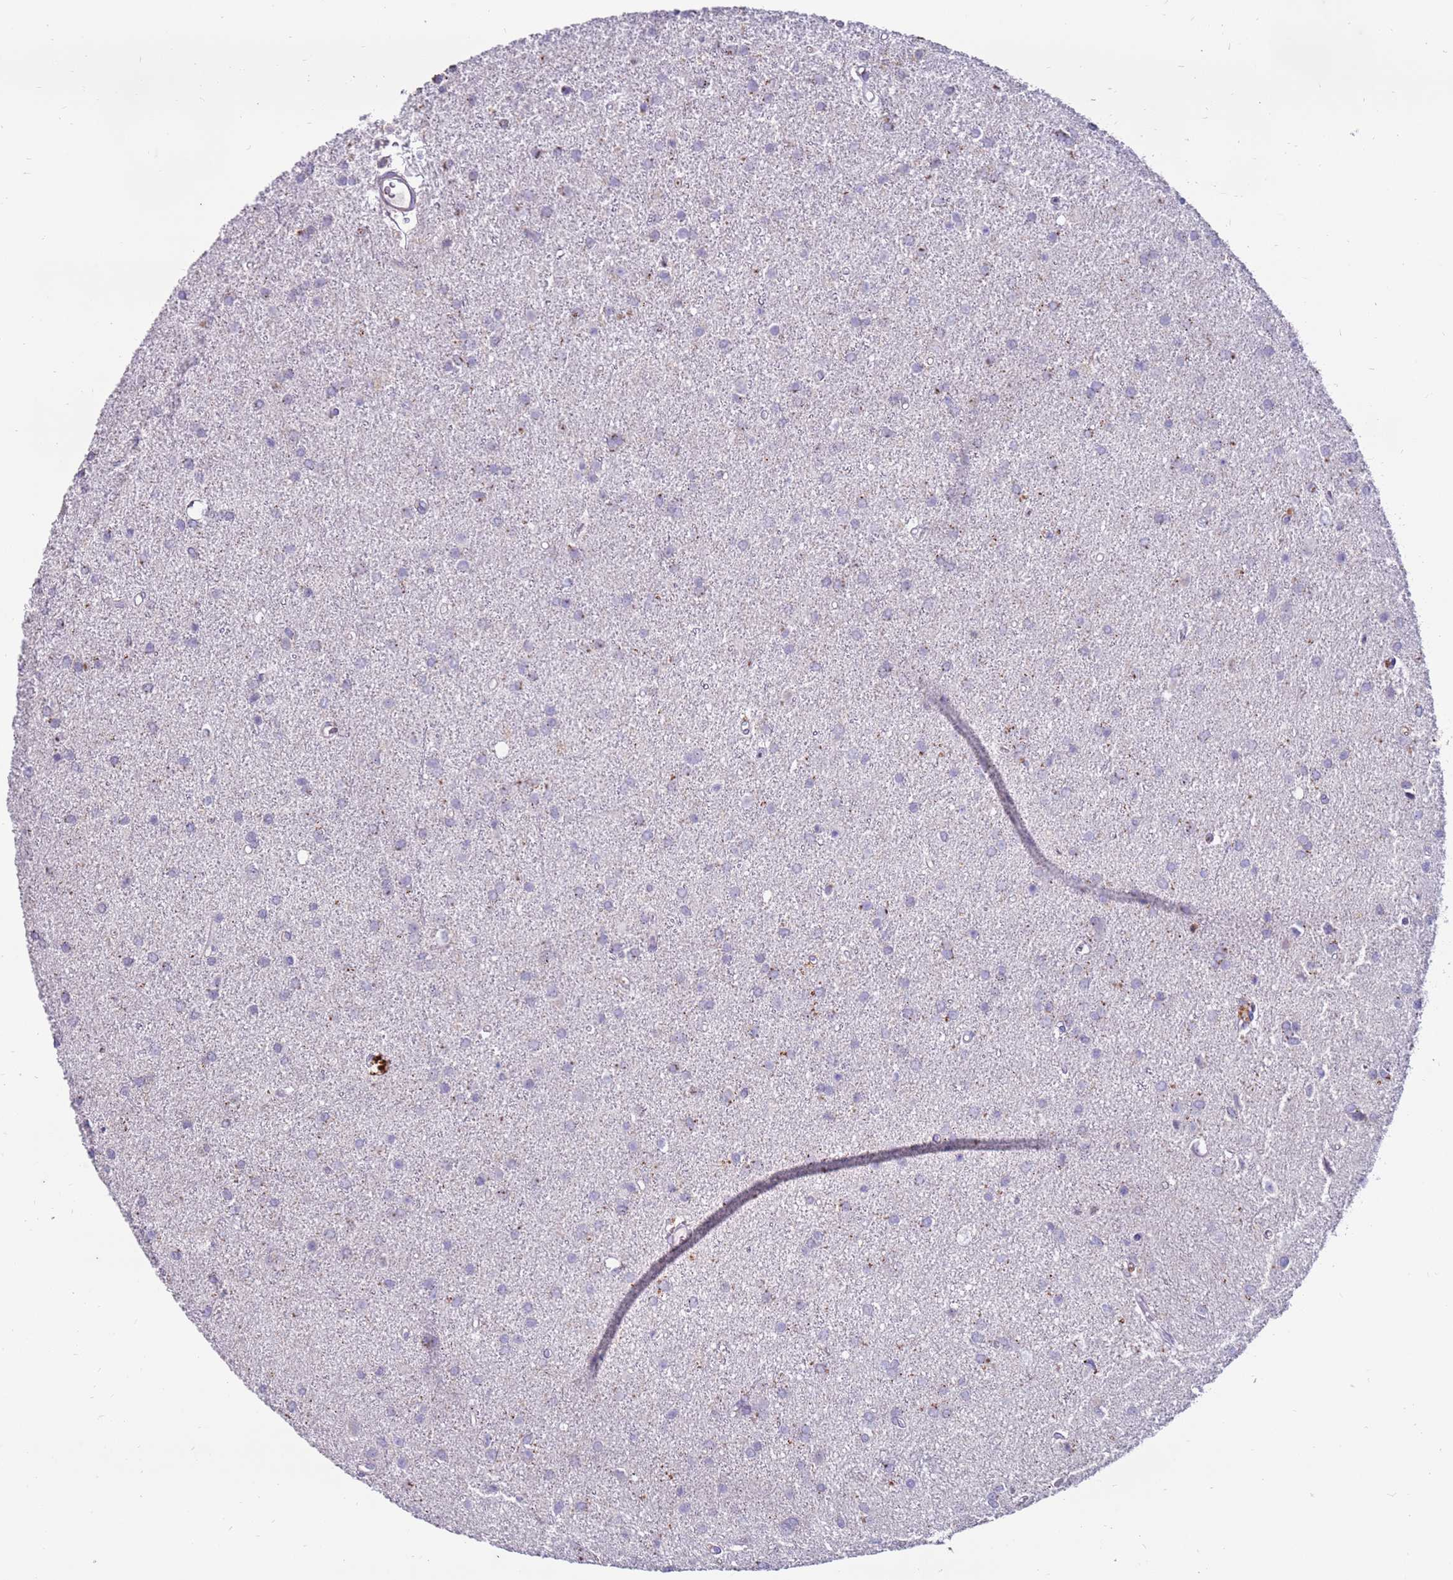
{"staining": {"intensity": "negative", "quantity": "none", "location": "none"}, "tissue": "glioma", "cell_type": "Tumor cells", "image_type": "cancer", "snomed": [{"axis": "morphology", "description": "Glioma, malignant, High grade"}, {"axis": "topography", "description": "Brain"}], "caption": "This histopathology image is of glioma stained with immunohistochemistry to label a protein in brown with the nuclei are counter-stained blue. There is no positivity in tumor cells.", "gene": "CLEC4M", "patient": {"sex": "female", "age": 50}}